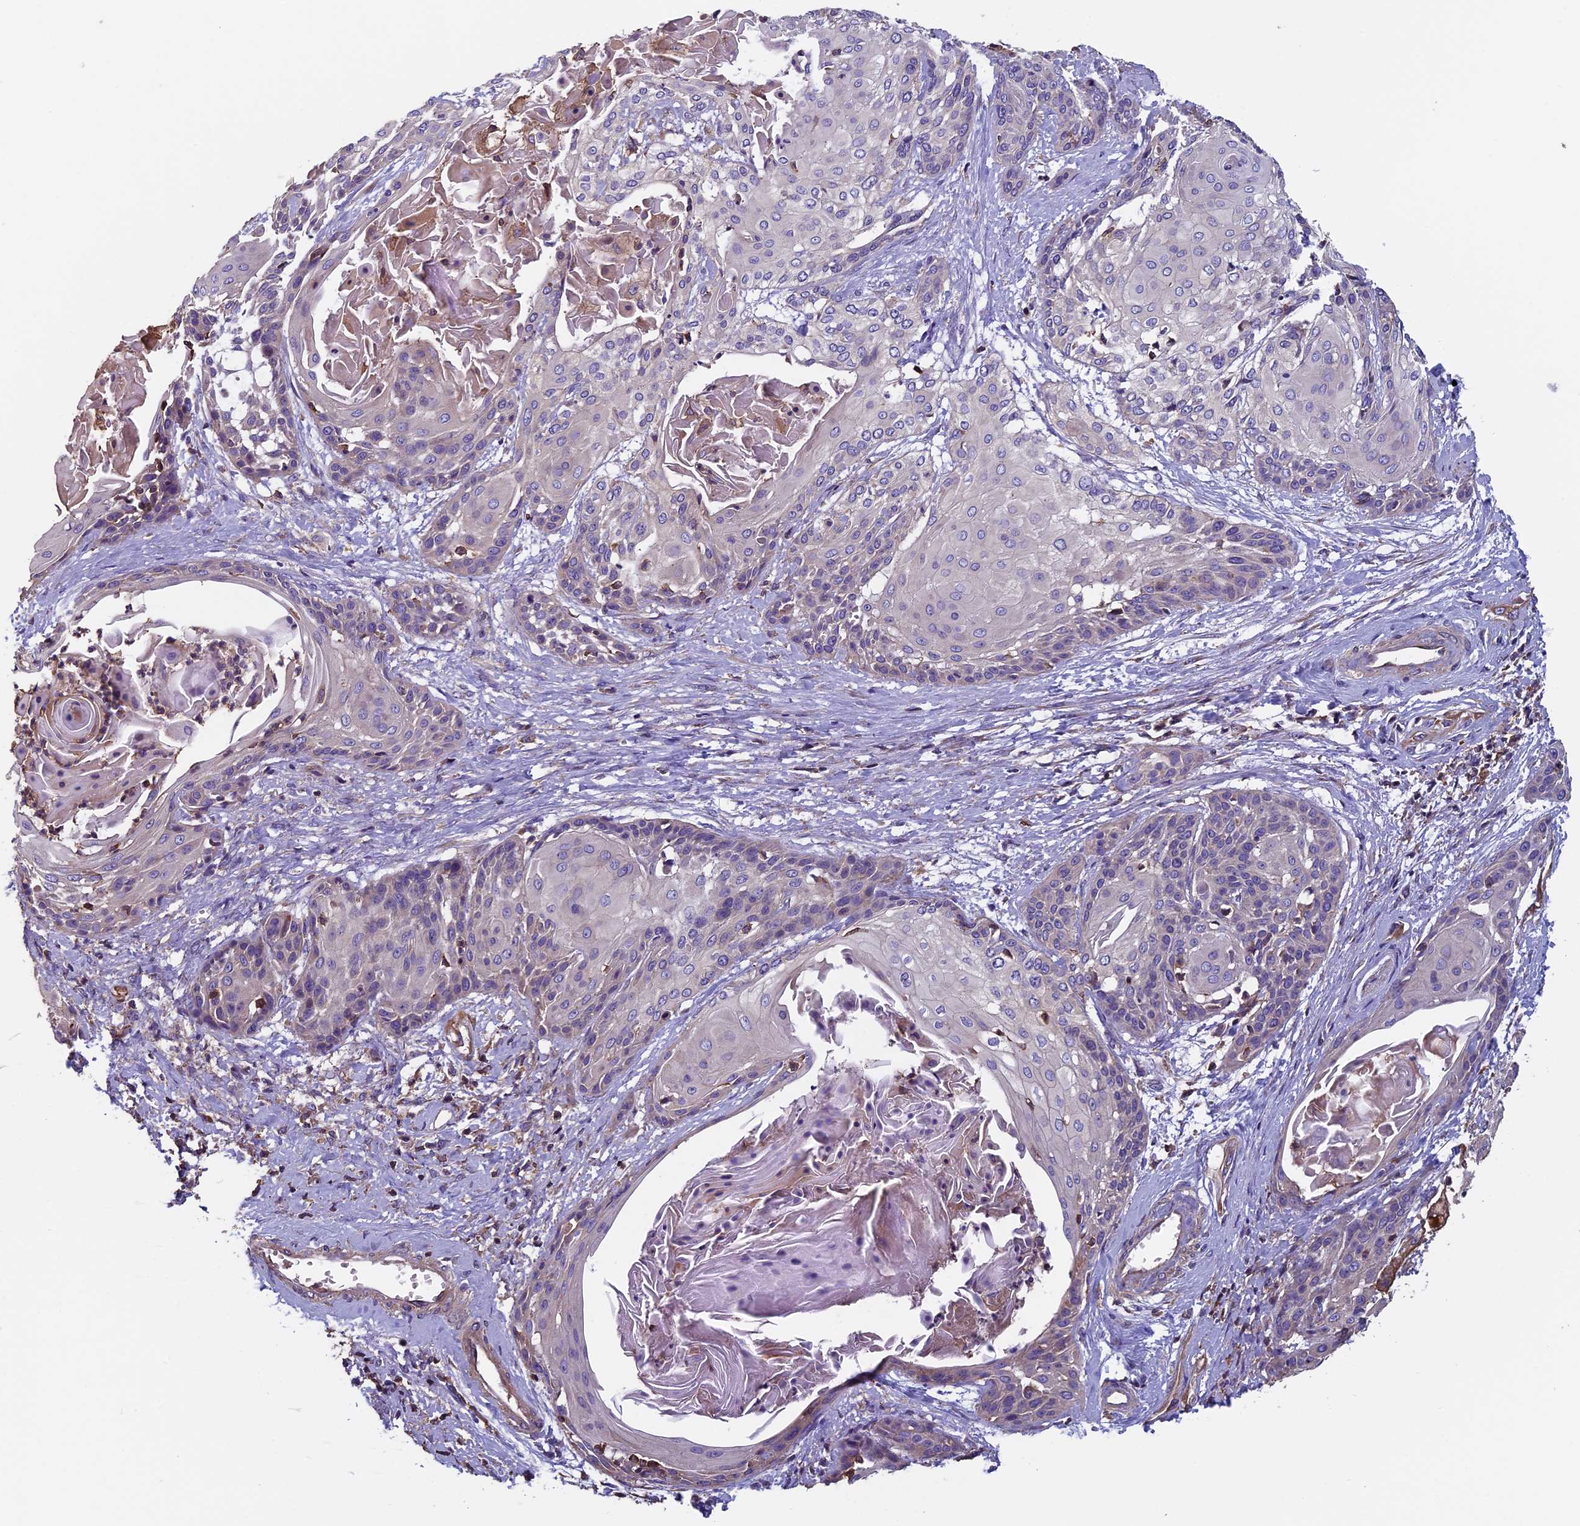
{"staining": {"intensity": "negative", "quantity": "none", "location": "none"}, "tissue": "cervical cancer", "cell_type": "Tumor cells", "image_type": "cancer", "snomed": [{"axis": "morphology", "description": "Squamous cell carcinoma, NOS"}, {"axis": "topography", "description": "Cervix"}], "caption": "An immunohistochemistry micrograph of cervical squamous cell carcinoma is shown. There is no staining in tumor cells of cervical squamous cell carcinoma.", "gene": "CCDC153", "patient": {"sex": "female", "age": 57}}